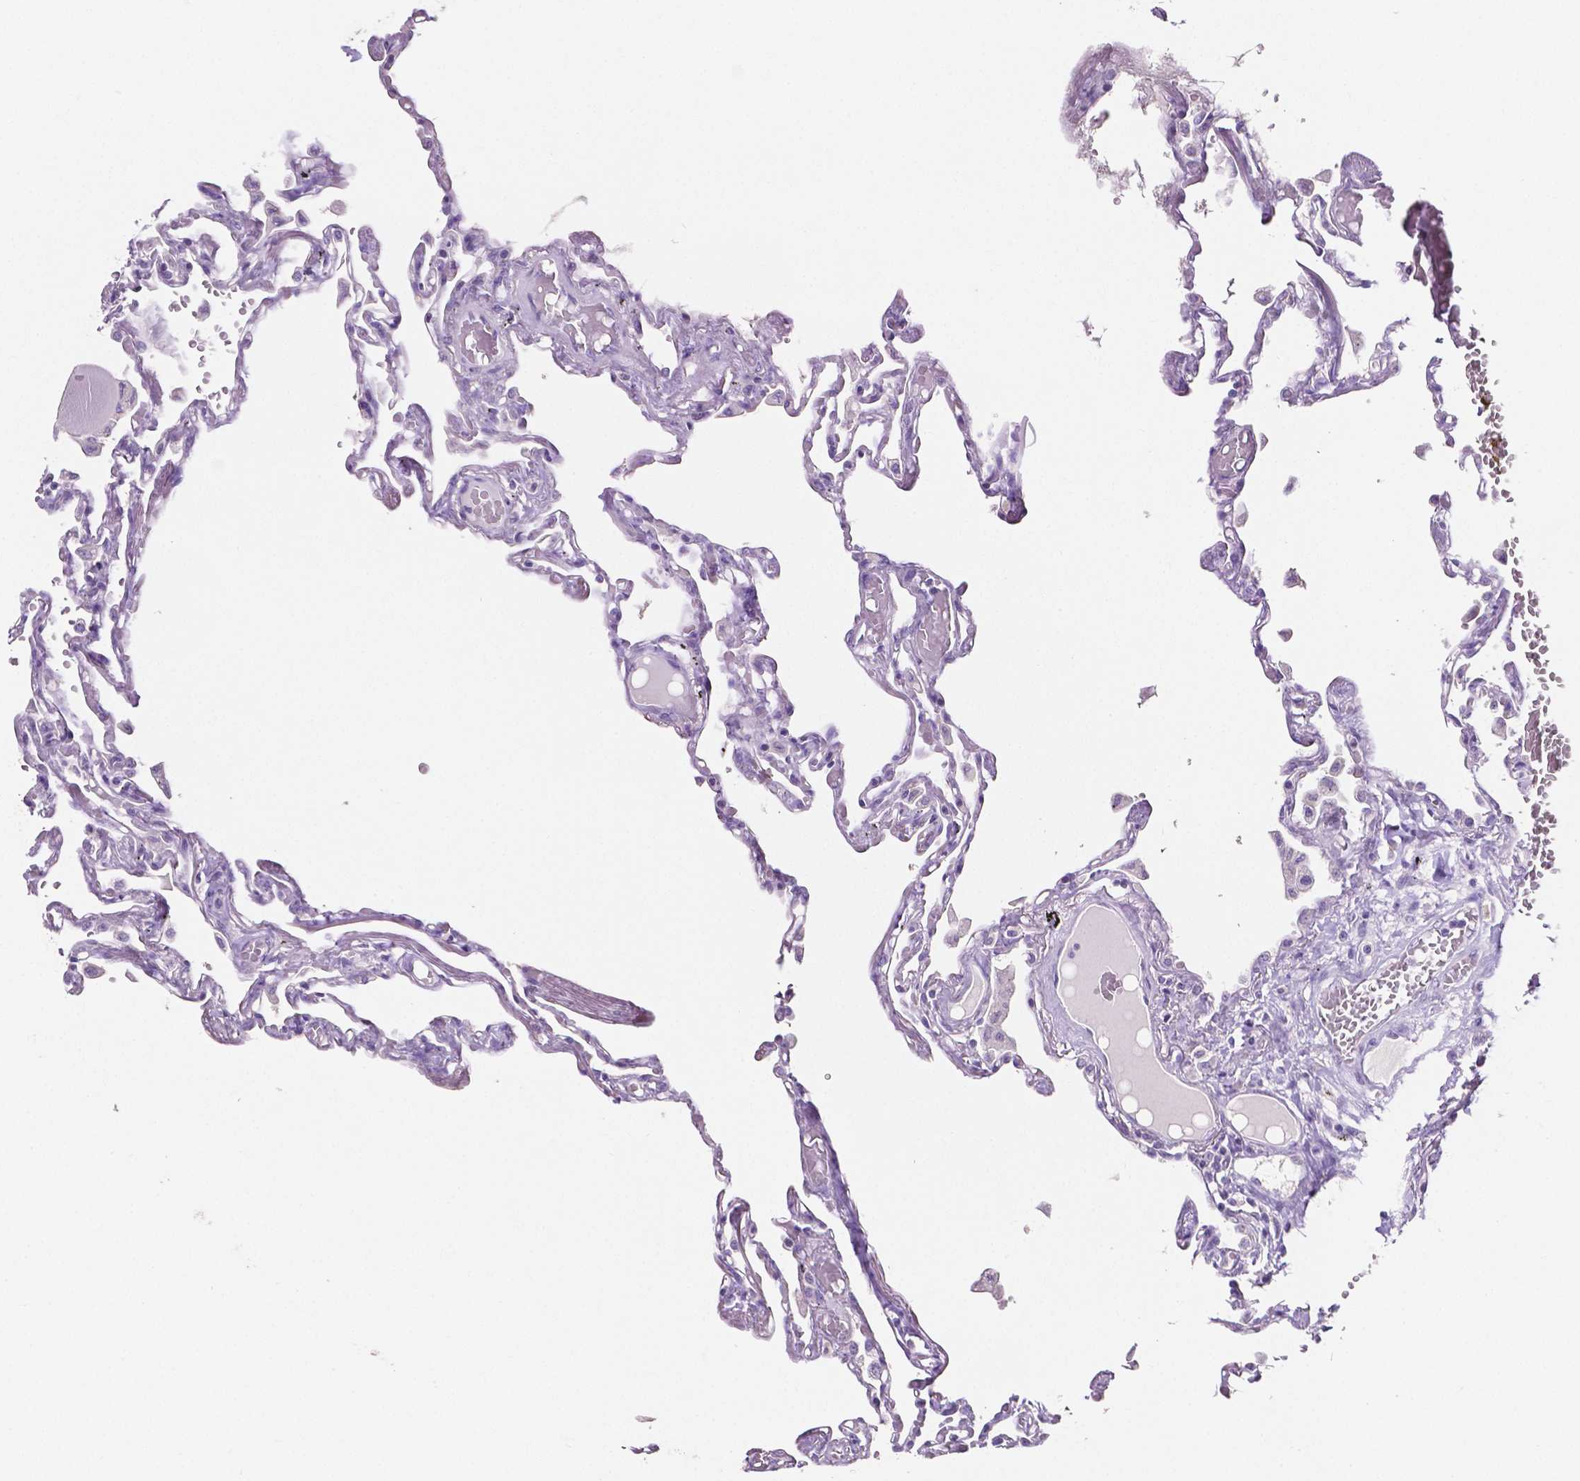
{"staining": {"intensity": "negative", "quantity": "none", "location": "none"}, "tissue": "lung", "cell_type": "Alveolar cells", "image_type": "normal", "snomed": [{"axis": "morphology", "description": "Normal tissue, NOS"}, {"axis": "morphology", "description": "Adenocarcinoma, NOS"}, {"axis": "topography", "description": "Cartilage tissue"}, {"axis": "topography", "description": "Lung"}], "caption": "Immunohistochemistry of unremarkable lung shows no positivity in alveolar cells.", "gene": "SLC22A2", "patient": {"sex": "female", "age": 67}}